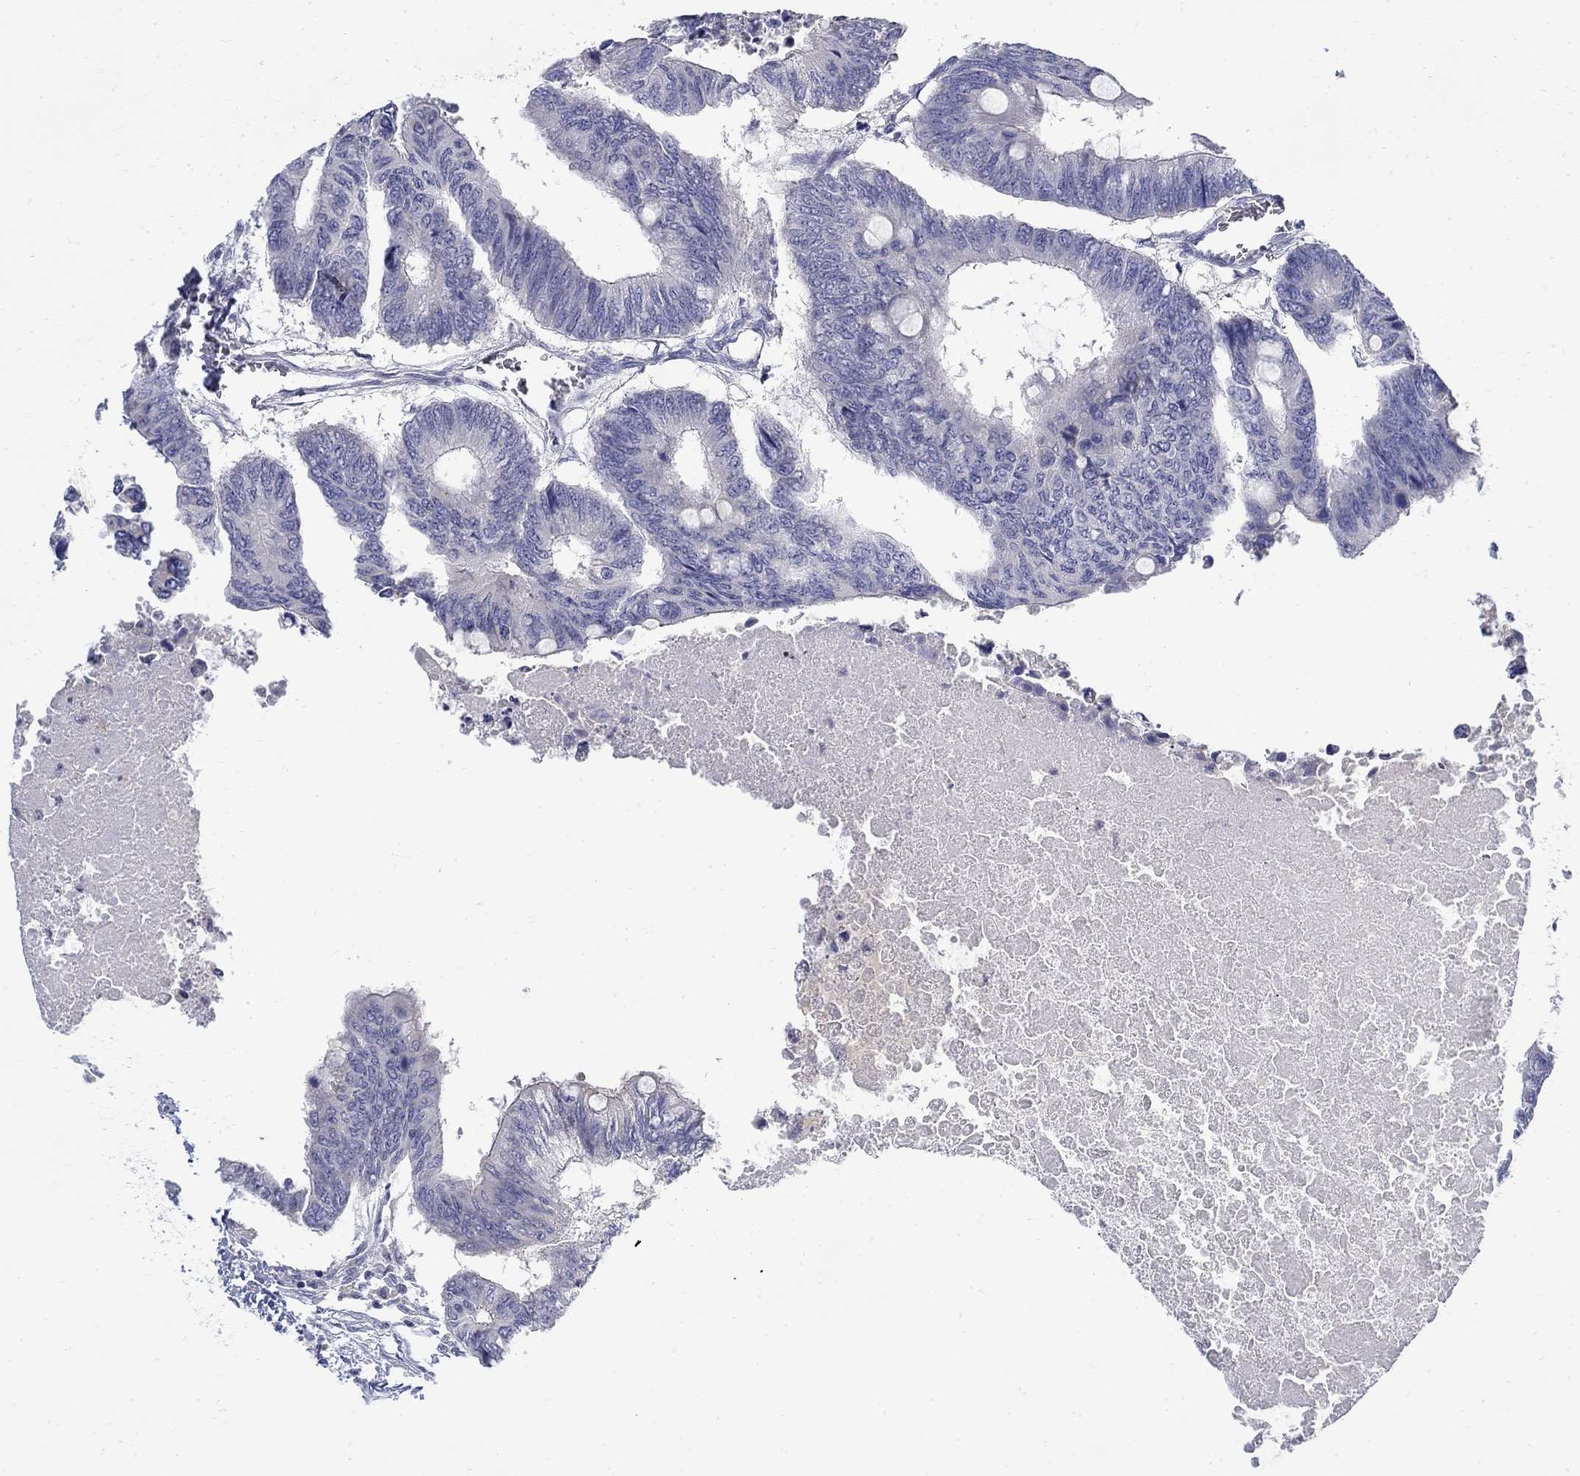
{"staining": {"intensity": "negative", "quantity": "none", "location": "none"}, "tissue": "colorectal cancer", "cell_type": "Tumor cells", "image_type": "cancer", "snomed": [{"axis": "morphology", "description": "Normal tissue, NOS"}, {"axis": "morphology", "description": "Adenocarcinoma, NOS"}, {"axis": "topography", "description": "Rectum"}, {"axis": "topography", "description": "Peripheral nerve tissue"}], "caption": "Image shows no significant protein positivity in tumor cells of adenocarcinoma (colorectal). (DAB IHC visualized using brightfield microscopy, high magnification).", "gene": "ABCA4", "patient": {"sex": "male", "age": 92}}